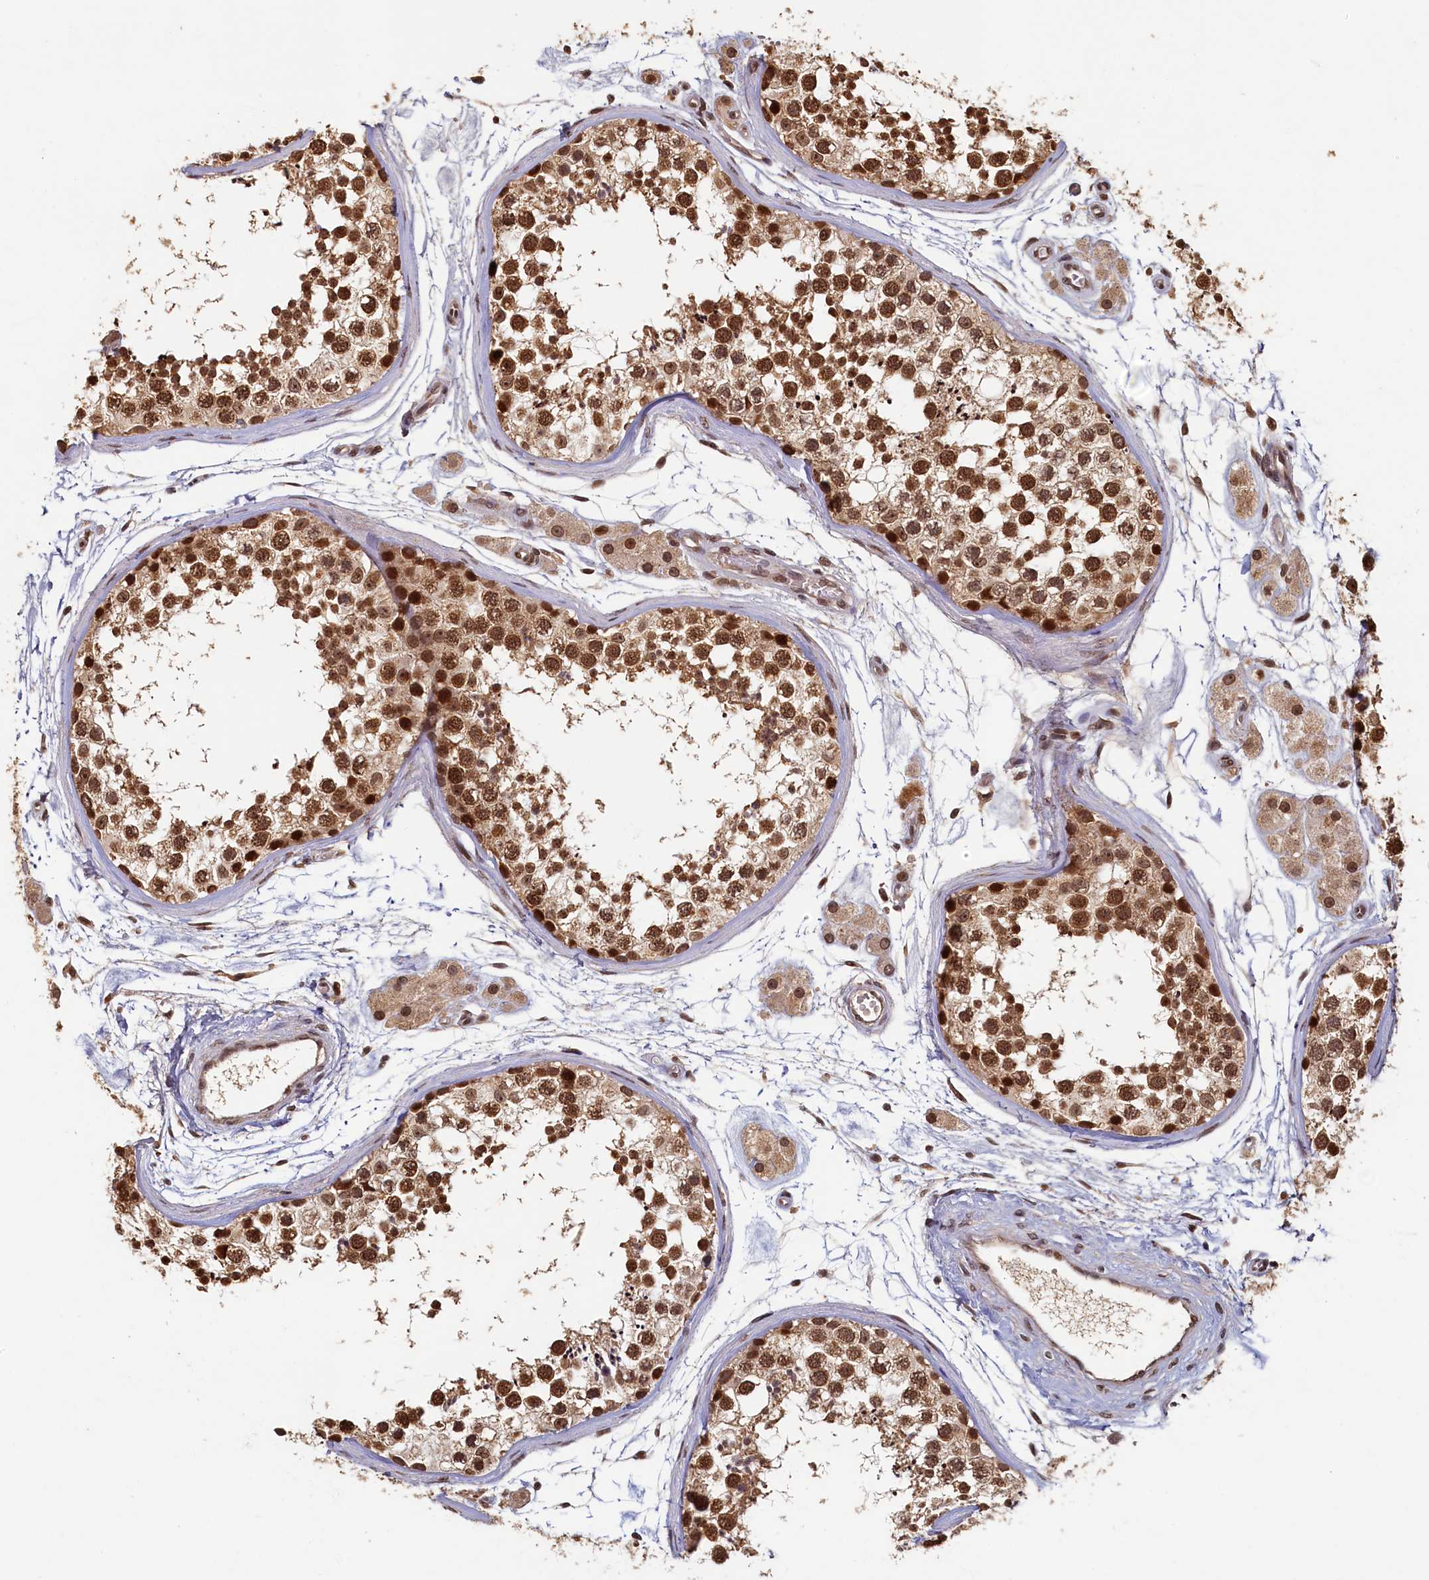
{"staining": {"intensity": "strong", "quantity": ">75%", "location": "cytoplasmic/membranous,nuclear"}, "tissue": "testis", "cell_type": "Cells in seminiferous ducts", "image_type": "normal", "snomed": [{"axis": "morphology", "description": "Normal tissue, NOS"}, {"axis": "topography", "description": "Testis"}], "caption": "Protein staining shows strong cytoplasmic/membranous,nuclear positivity in about >75% of cells in seminiferous ducts in normal testis. The protein of interest is shown in brown color, while the nuclei are stained blue.", "gene": "CKAP2L", "patient": {"sex": "male", "age": 56}}